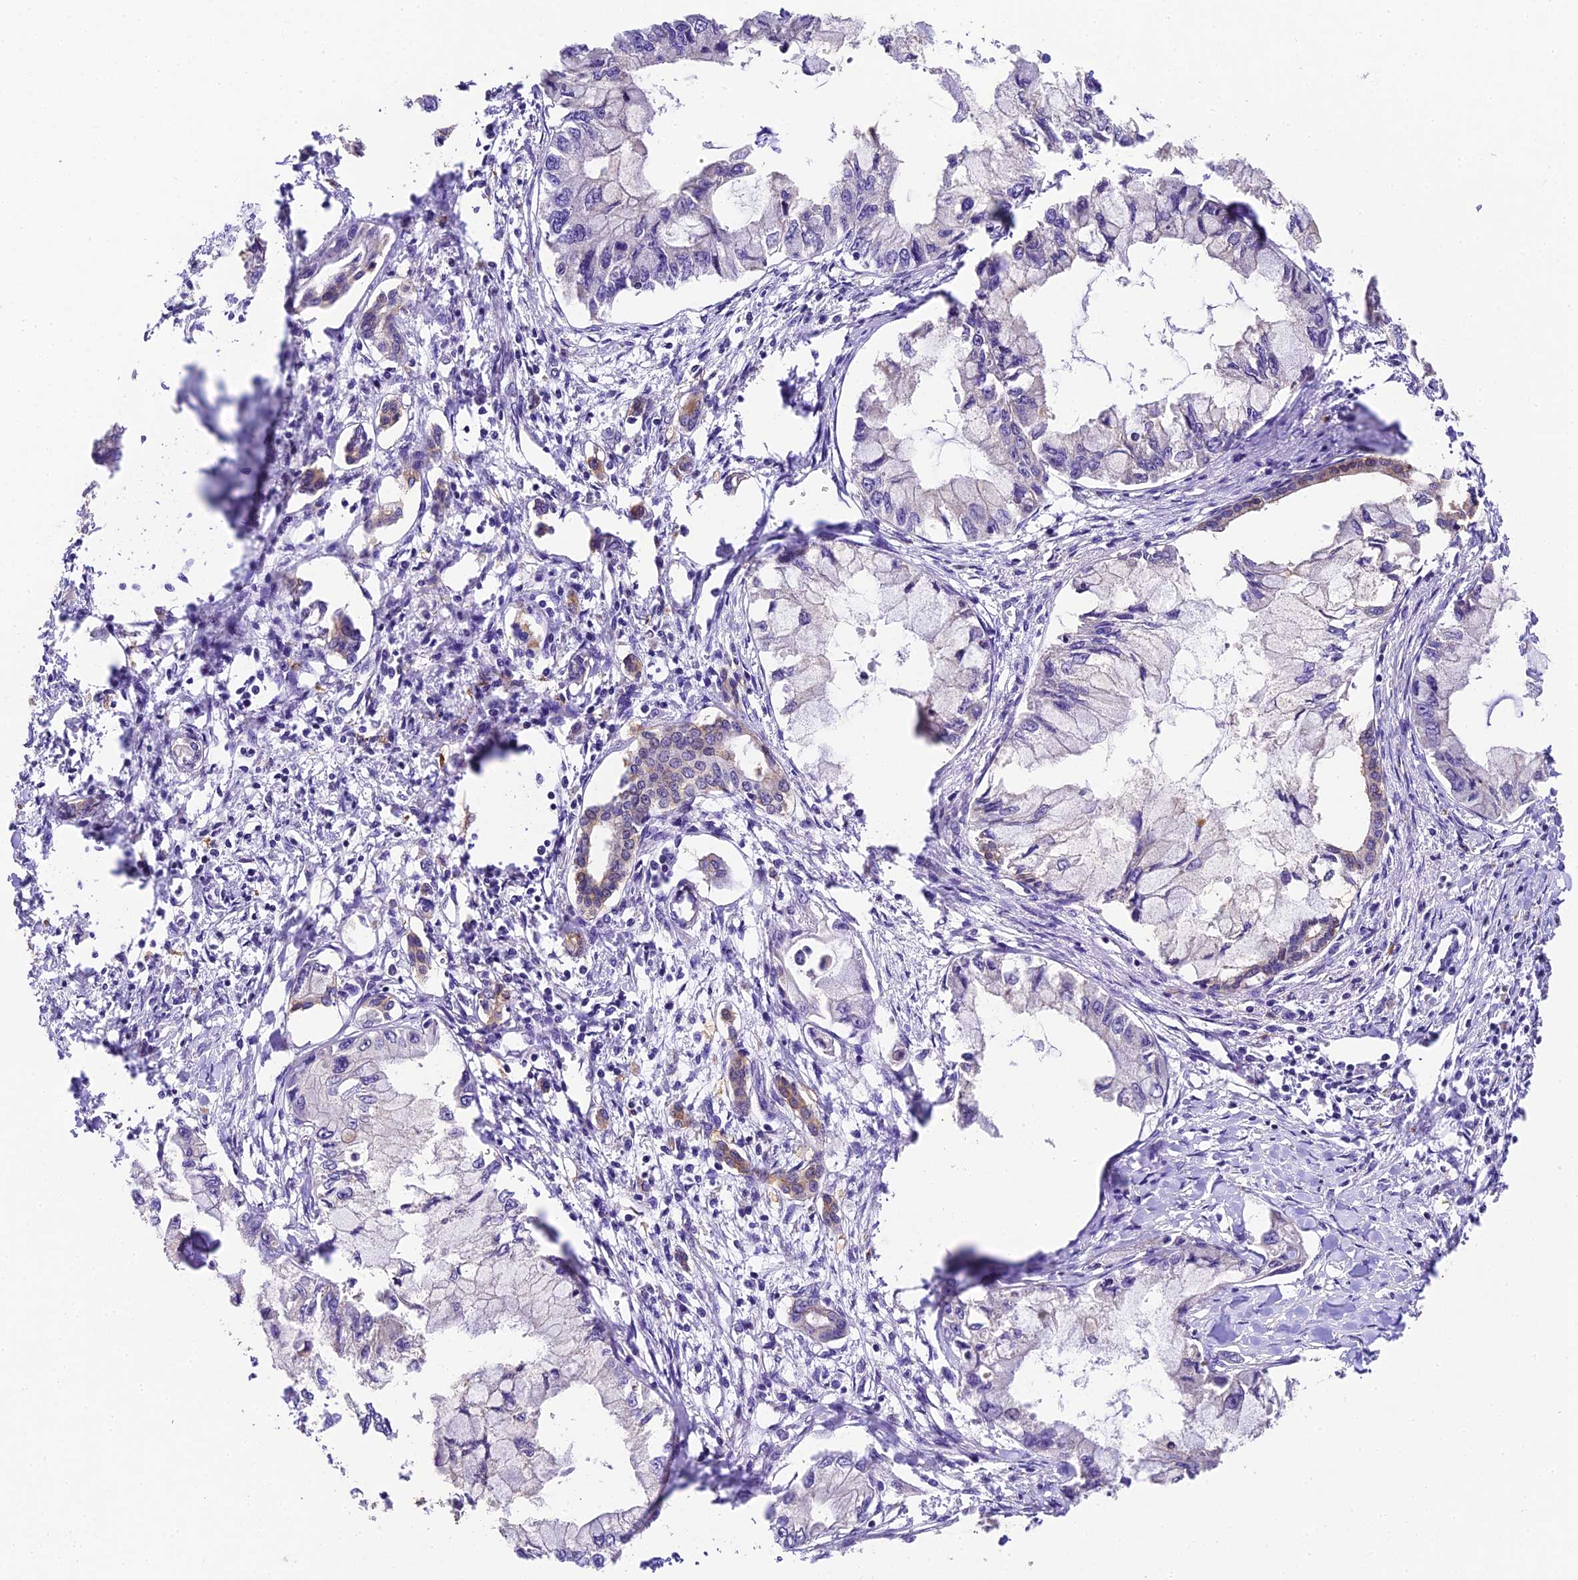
{"staining": {"intensity": "negative", "quantity": "none", "location": "none"}, "tissue": "pancreatic cancer", "cell_type": "Tumor cells", "image_type": "cancer", "snomed": [{"axis": "morphology", "description": "Adenocarcinoma, NOS"}, {"axis": "topography", "description": "Pancreas"}], "caption": "Immunohistochemistry (IHC) micrograph of neoplastic tissue: human pancreatic adenocarcinoma stained with DAB shows no significant protein positivity in tumor cells. Nuclei are stained in blue.", "gene": "TRIM22", "patient": {"sex": "male", "age": 48}}